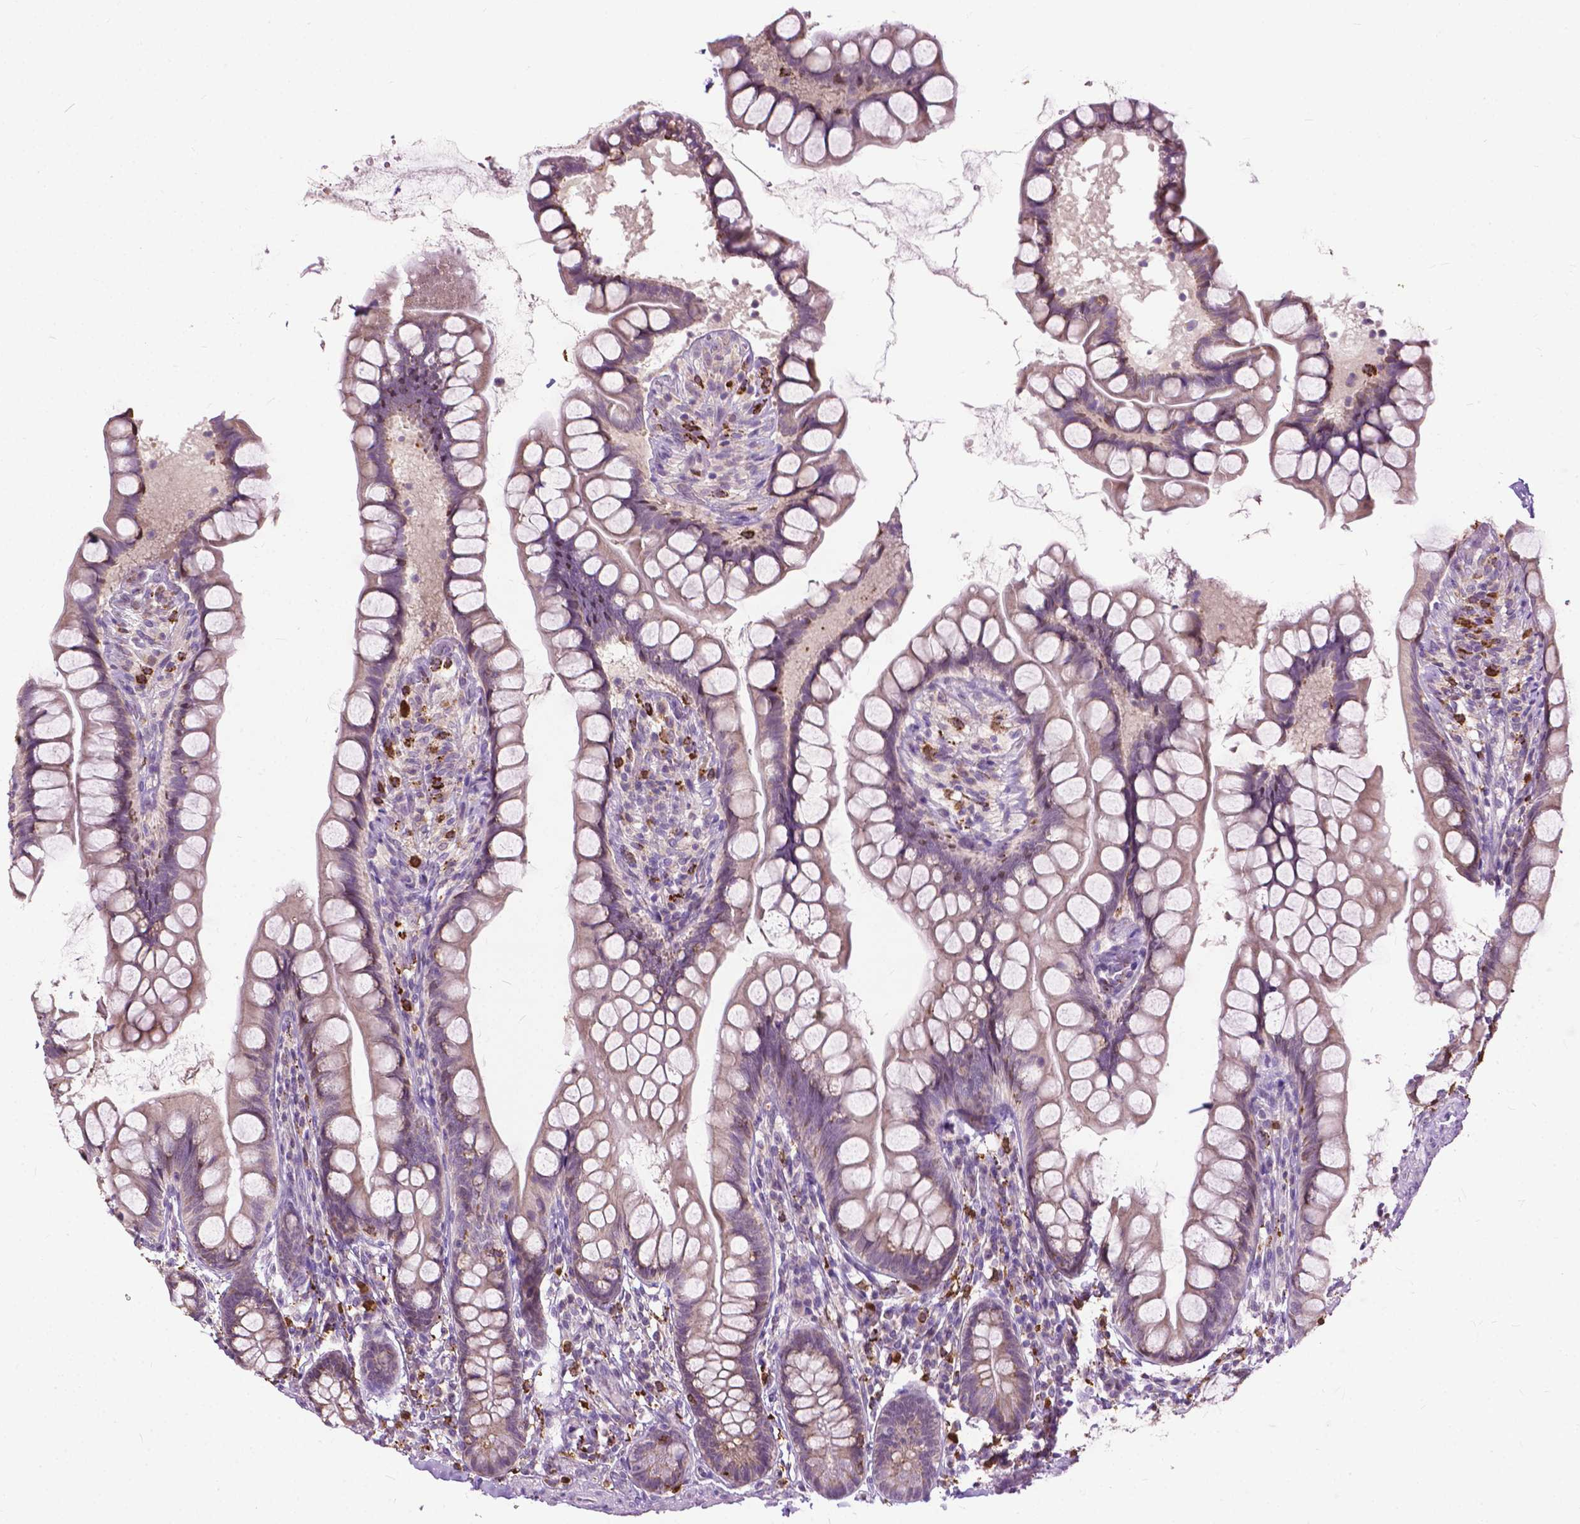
{"staining": {"intensity": "weak", "quantity": "25%-75%", "location": "cytoplasmic/membranous"}, "tissue": "small intestine", "cell_type": "Glandular cells", "image_type": "normal", "snomed": [{"axis": "morphology", "description": "Normal tissue, NOS"}, {"axis": "topography", "description": "Small intestine"}], "caption": "A brown stain highlights weak cytoplasmic/membranous expression of a protein in glandular cells of normal human small intestine.", "gene": "TTC9B", "patient": {"sex": "male", "age": 70}}